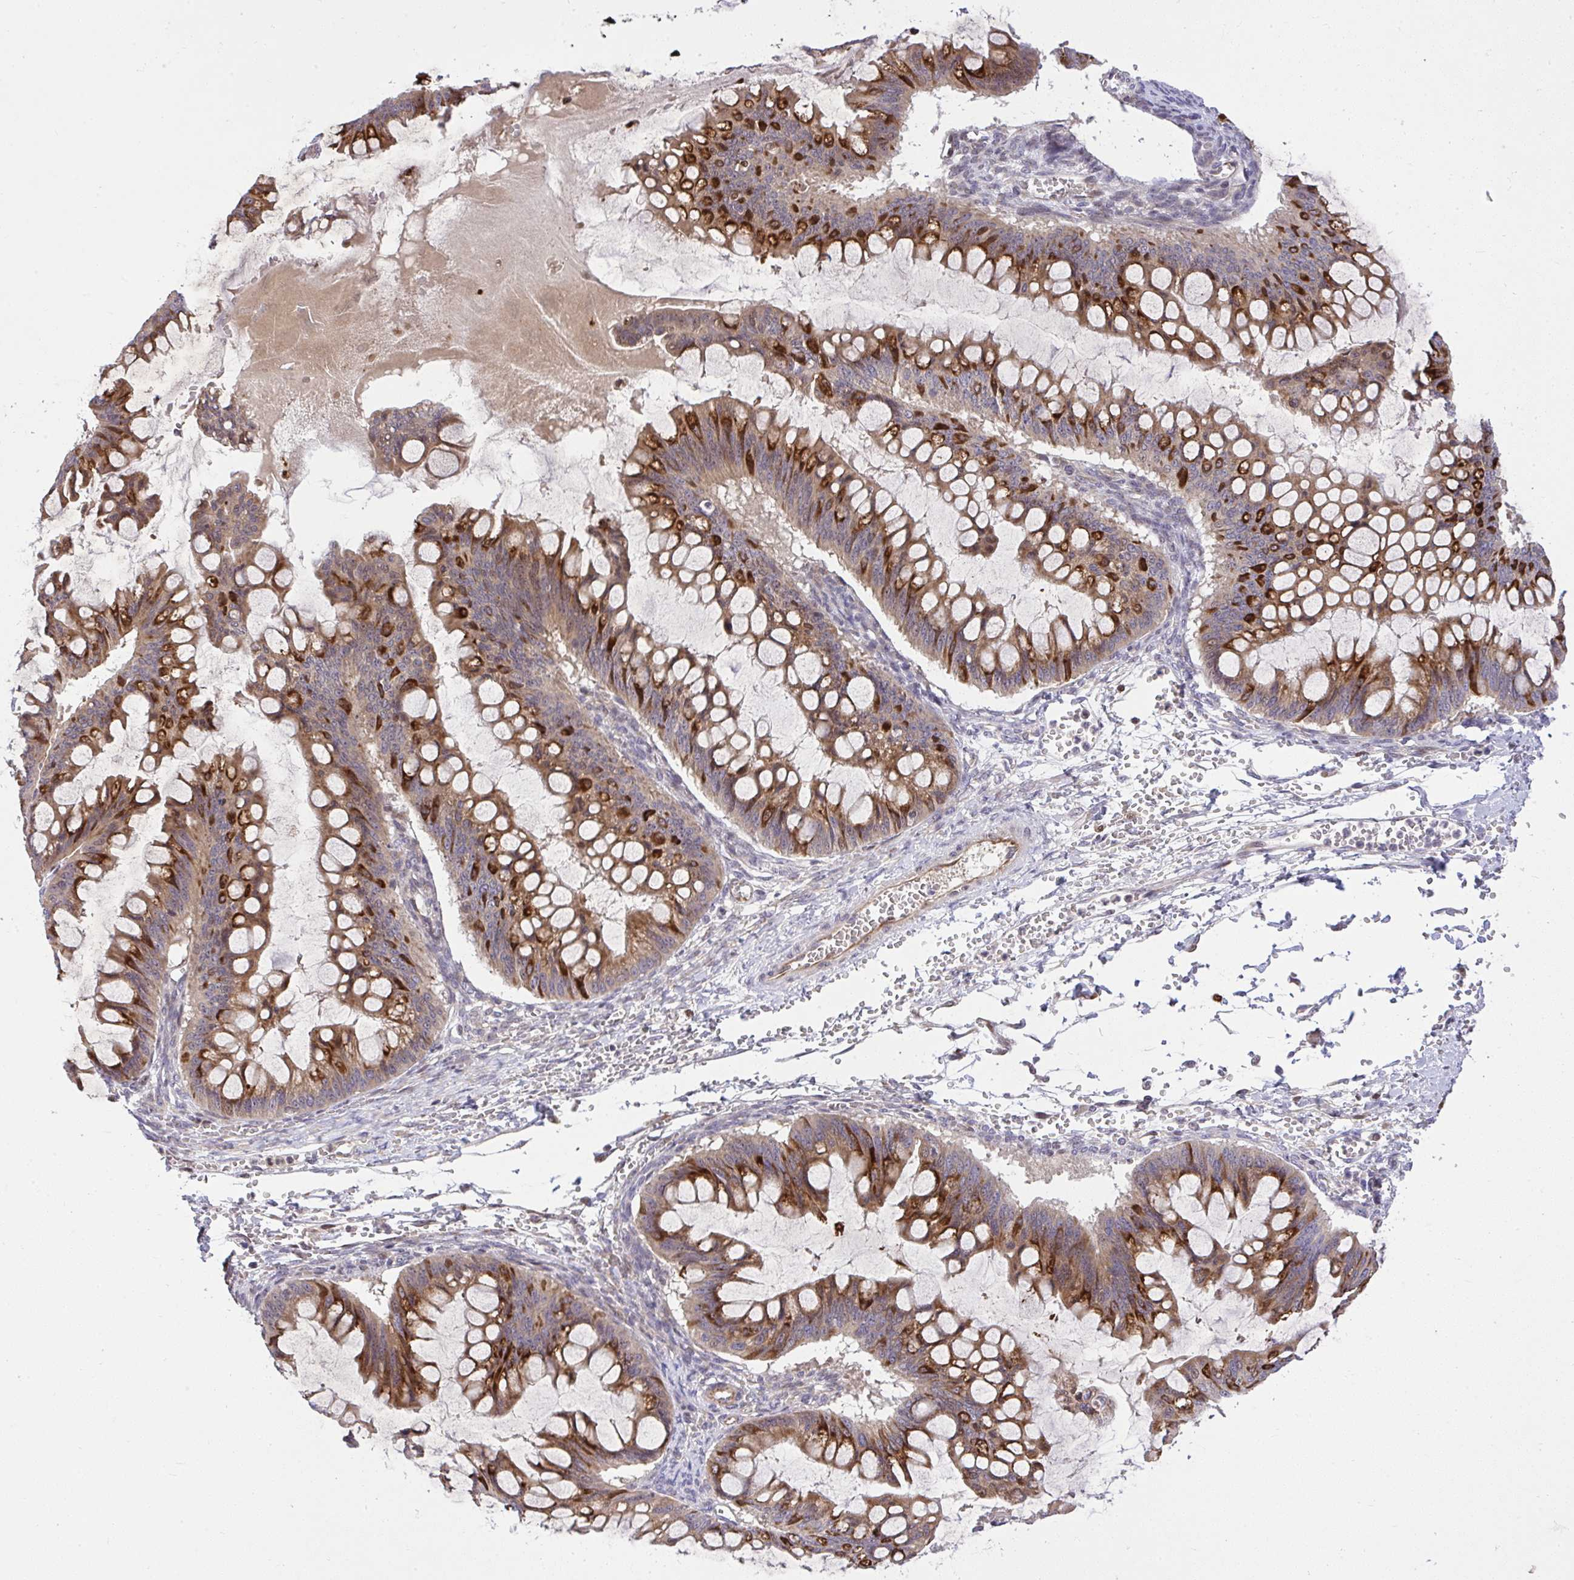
{"staining": {"intensity": "moderate", "quantity": ">75%", "location": "cytoplasmic/membranous"}, "tissue": "ovarian cancer", "cell_type": "Tumor cells", "image_type": "cancer", "snomed": [{"axis": "morphology", "description": "Cystadenocarcinoma, mucinous, NOS"}, {"axis": "topography", "description": "Ovary"}], "caption": "Human ovarian cancer stained with a protein marker demonstrates moderate staining in tumor cells.", "gene": "CHIA", "patient": {"sex": "female", "age": 73}}